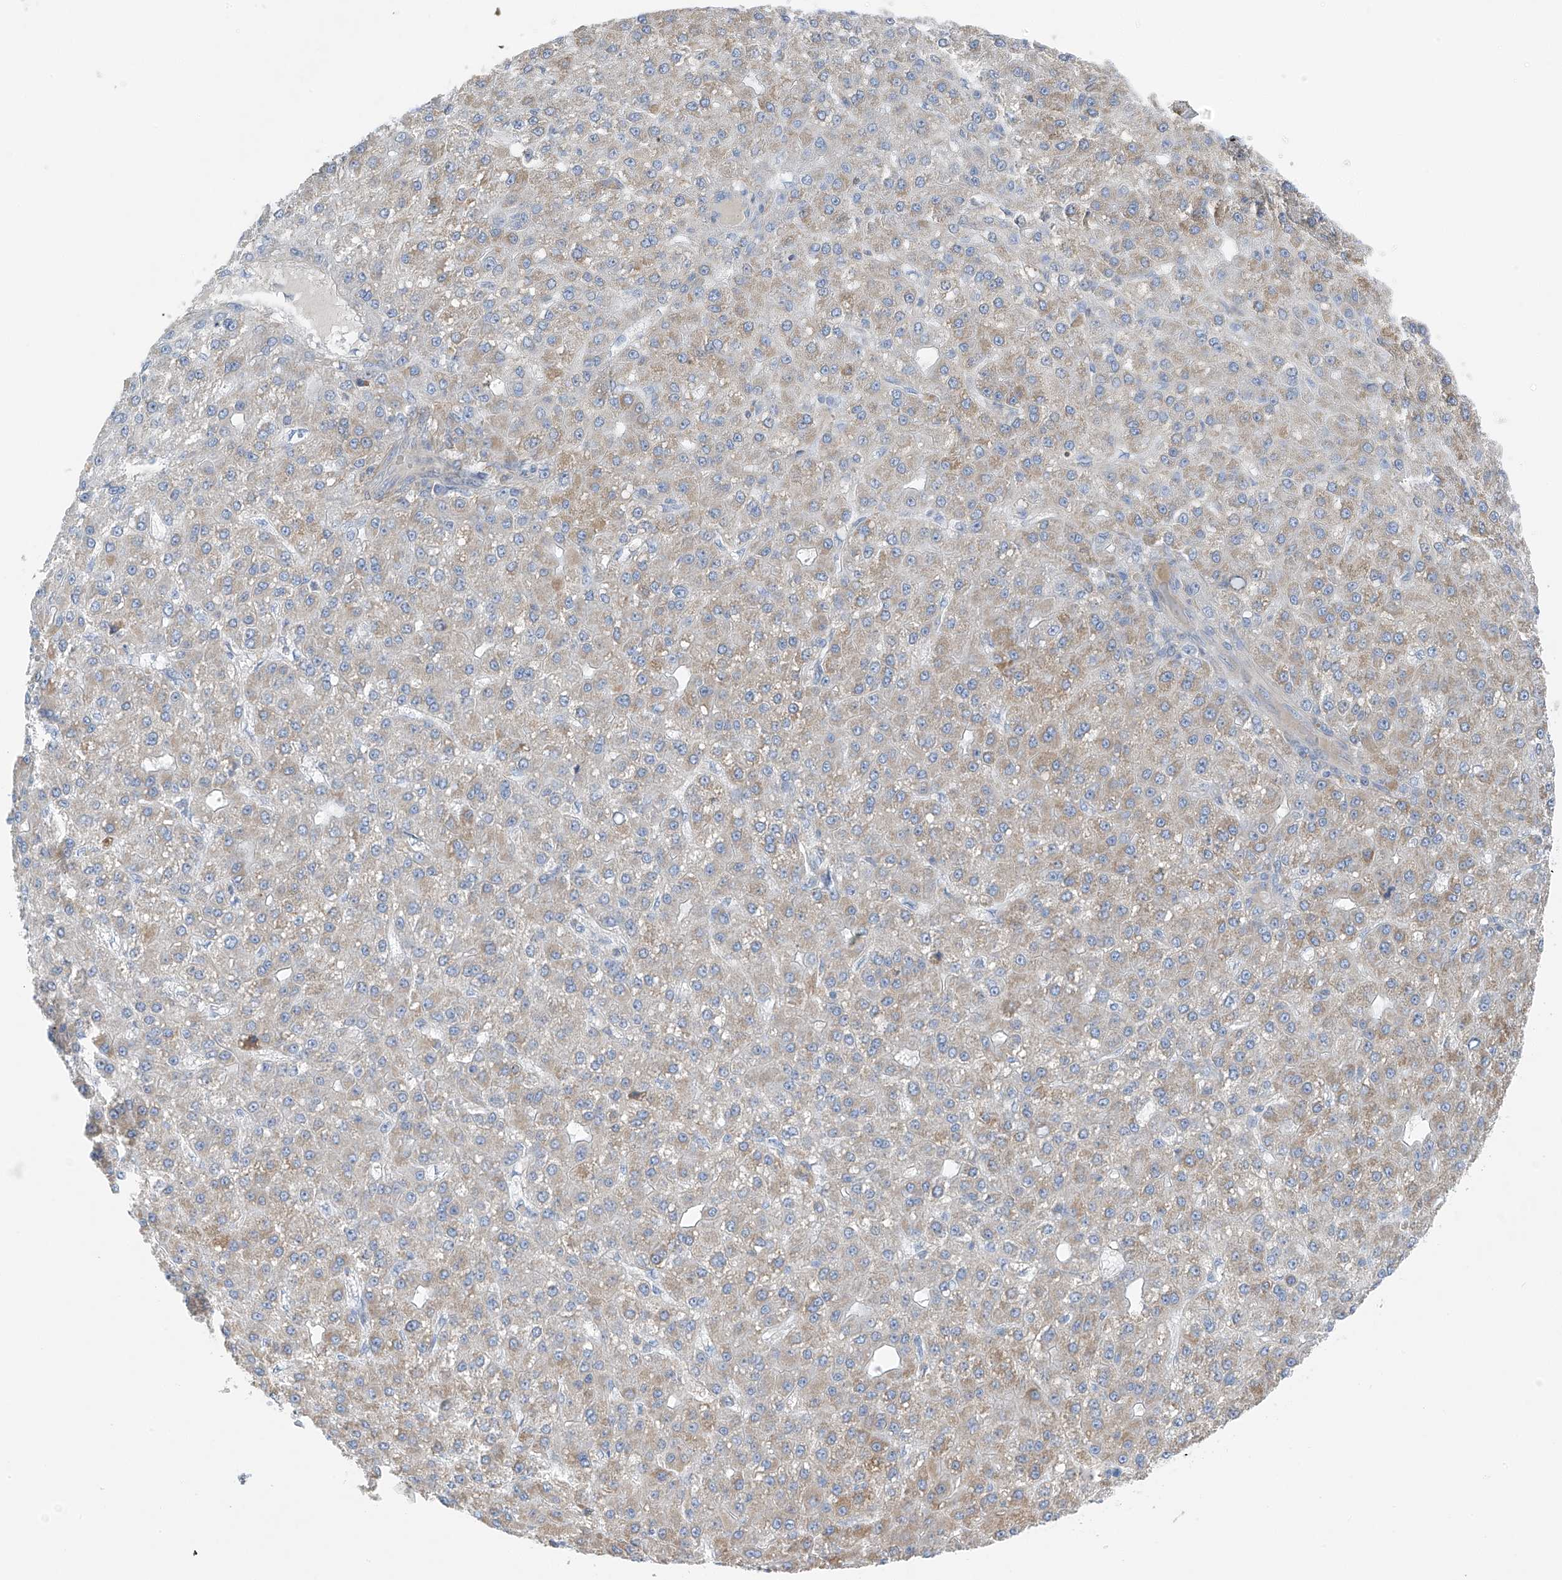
{"staining": {"intensity": "moderate", "quantity": "25%-75%", "location": "cytoplasmic/membranous"}, "tissue": "liver cancer", "cell_type": "Tumor cells", "image_type": "cancer", "snomed": [{"axis": "morphology", "description": "Carcinoma, Hepatocellular, NOS"}, {"axis": "topography", "description": "Liver"}], "caption": "A photomicrograph of human liver cancer stained for a protein displays moderate cytoplasmic/membranous brown staining in tumor cells.", "gene": "NALCN", "patient": {"sex": "male", "age": 67}}